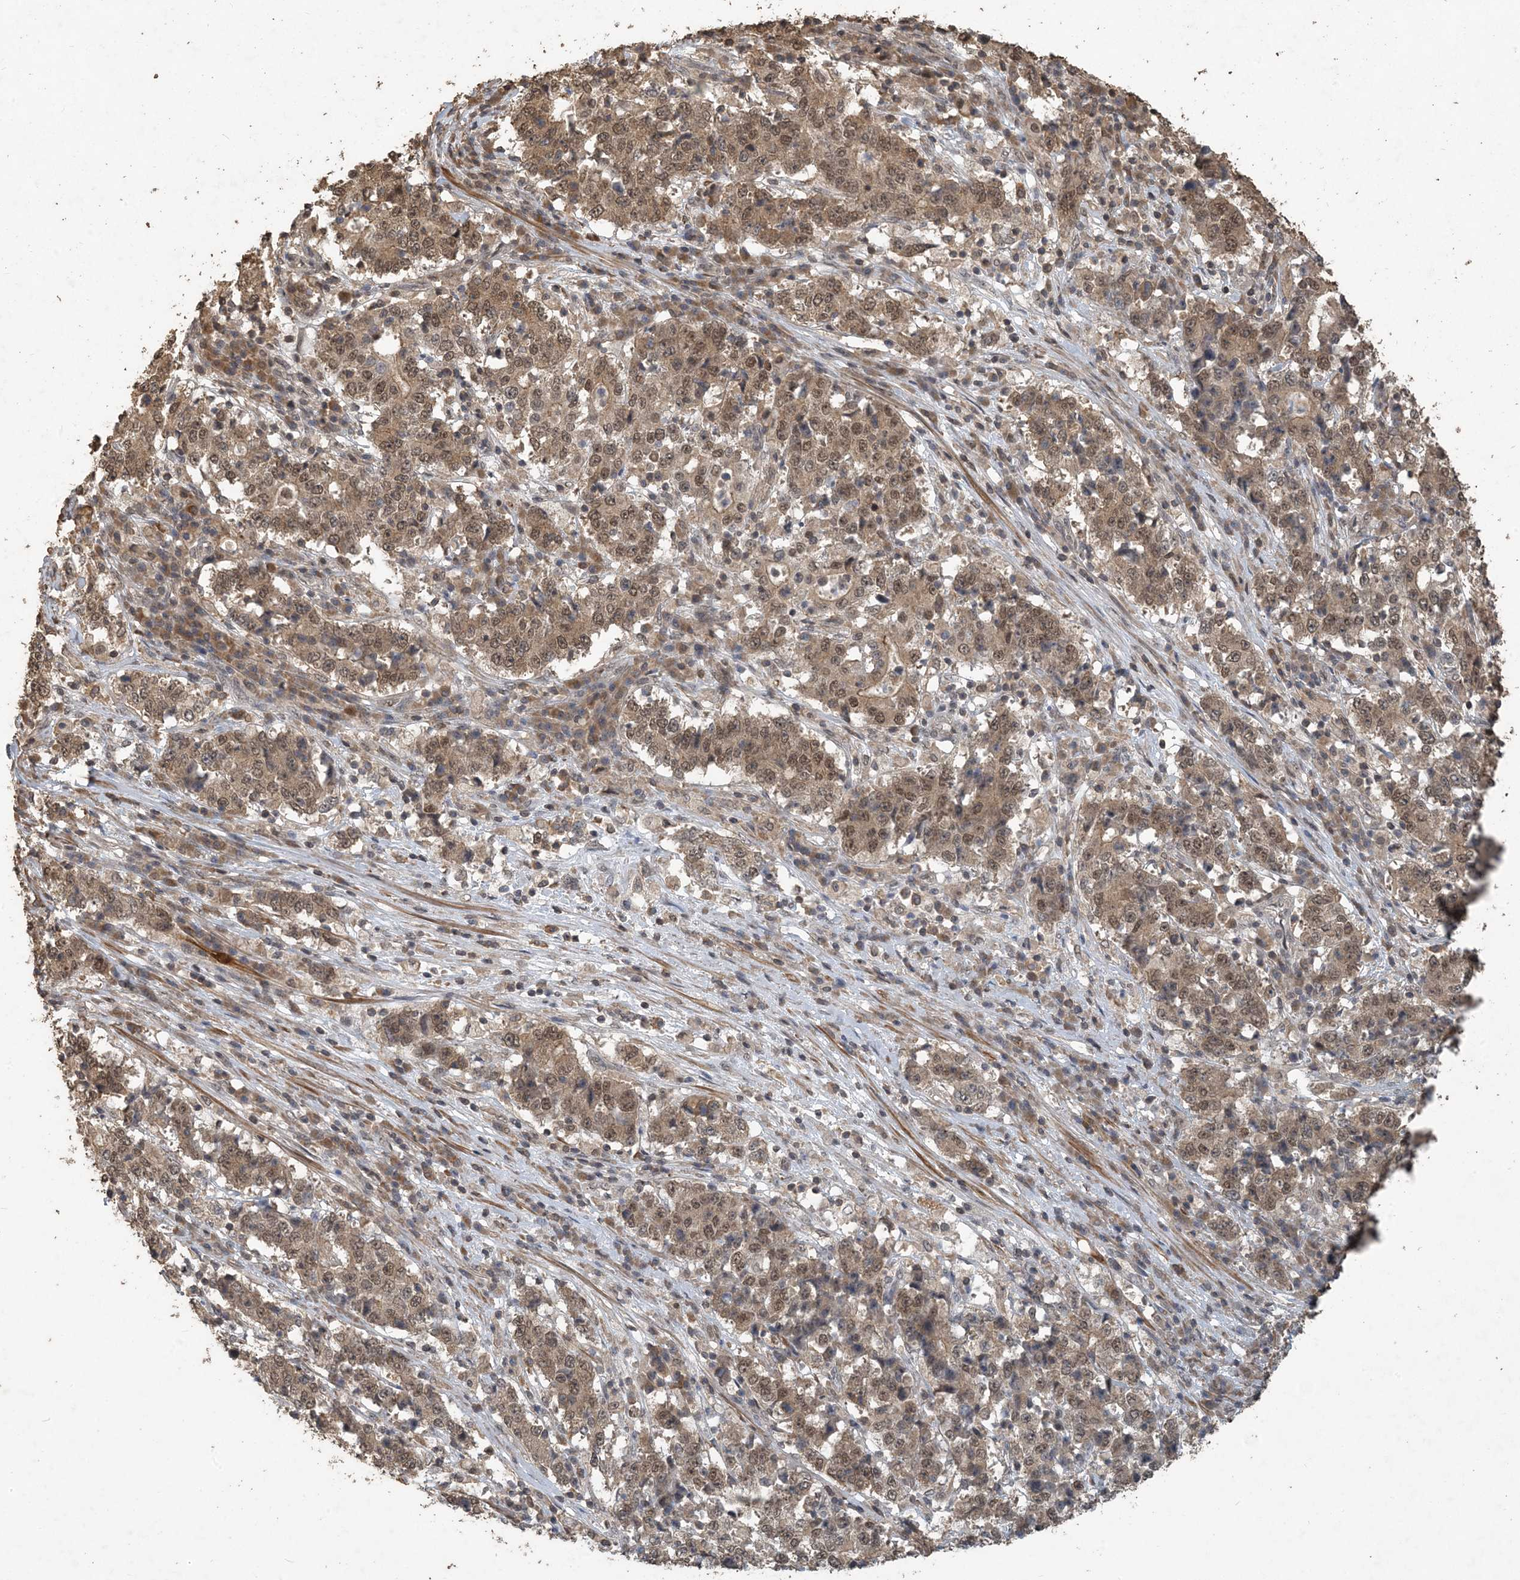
{"staining": {"intensity": "moderate", "quantity": ">75%", "location": "cytoplasmic/membranous,nuclear"}, "tissue": "stomach cancer", "cell_type": "Tumor cells", "image_type": "cancer", "snomed": [{"axis": "morphology", "description": "Adenocarcinoma, NOS"}, {"axis": "topography", "description": "Stomach"}], "caption": "Immunohistochemistry (IHC) staining of stomach adenocarcinoma, which displays medium levels of moderate cytoplasmic/membranous and nuclear positivity in about >75% of tumor cells indicating moderate cytoplasmic/membranous and nuclear protein positivity. The staining was performed using DAB (brown) for protein detection and nuclei were counterstained in hematoxylin (blue).", "gene": "ZC3H12A", "patient": {"sex": "male", "age": 59}}